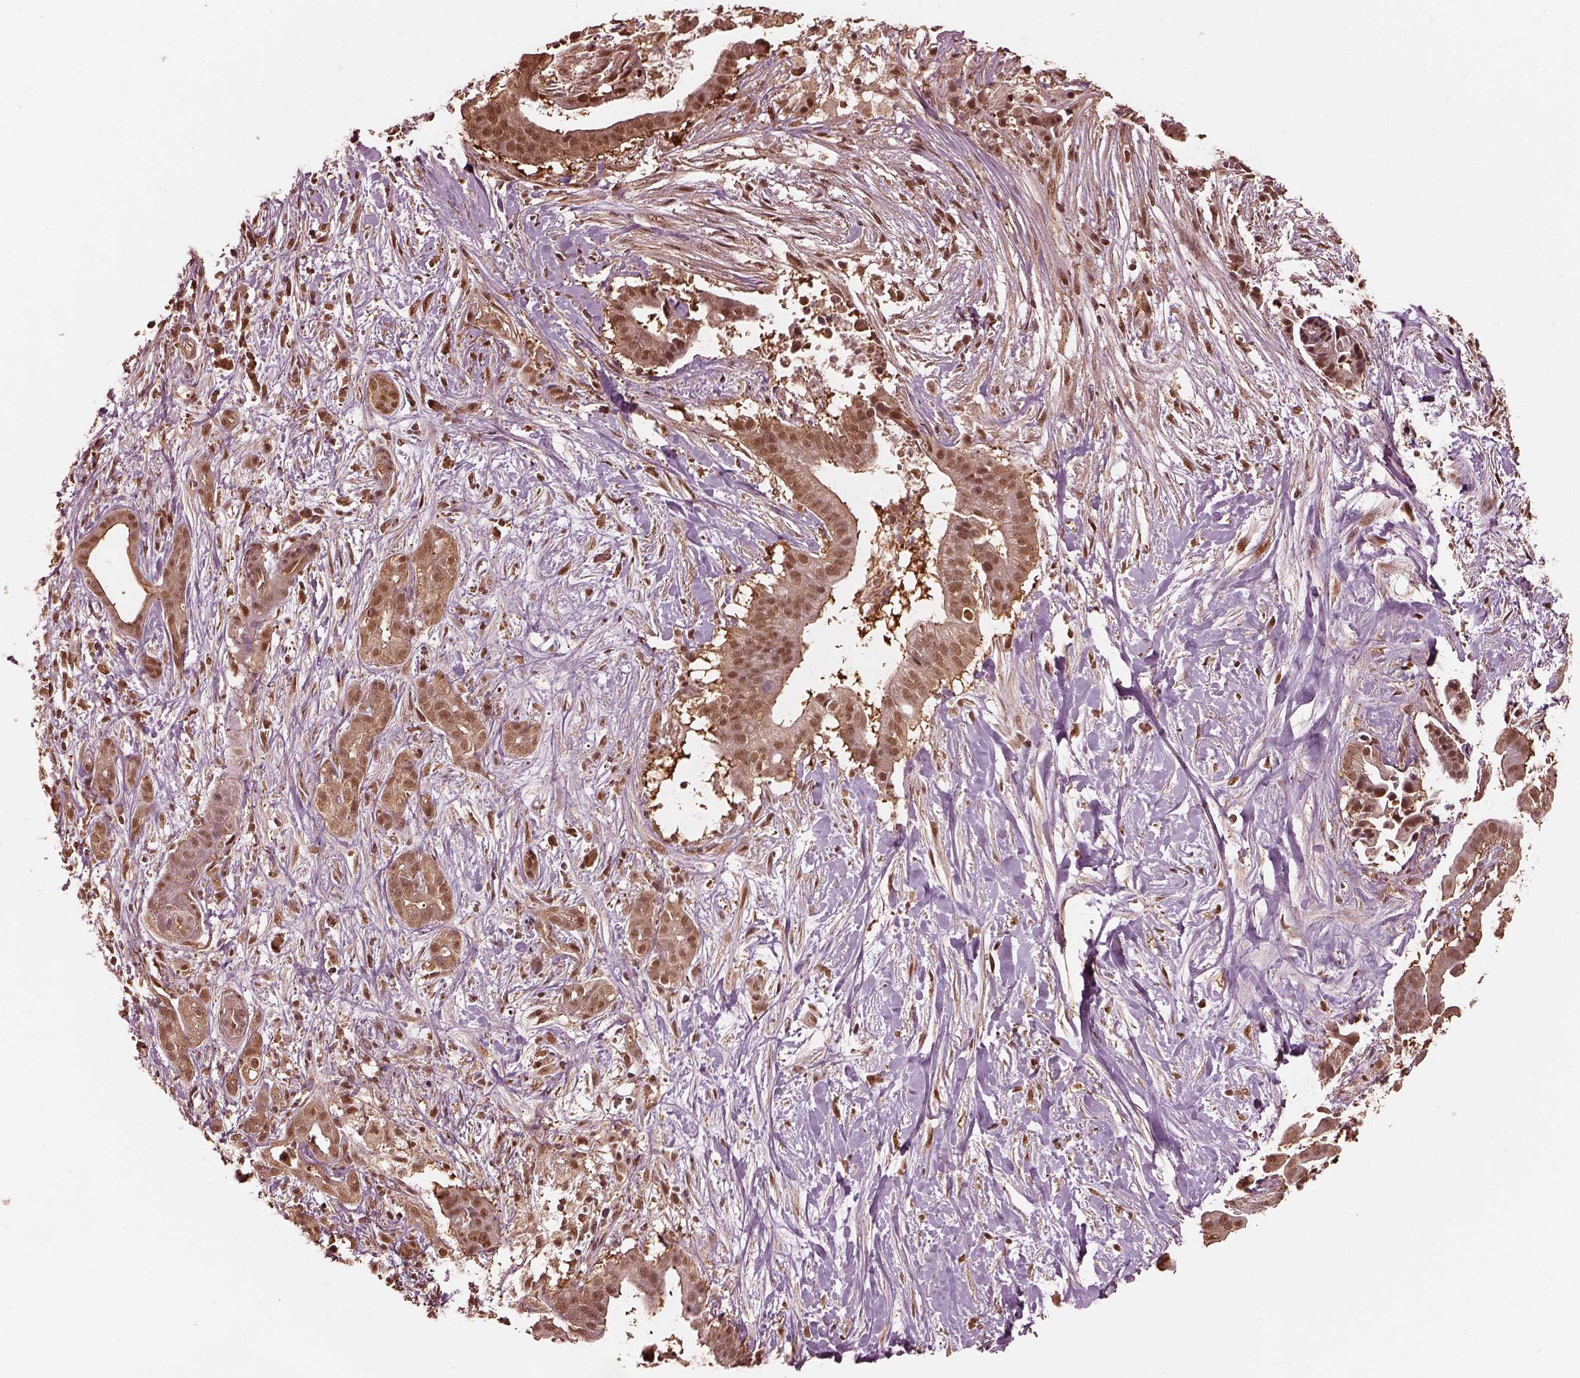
{"staining": {"intensity": "weak", "quantity": ">75%", "location": "cytoplasmic/membranous,nuclear"}, "tissue": "pancreatic cancer", "cell_type": "Tumor cells", "image_type": "cancer", "snomed": [{"axis": "morphology", "description": "Adenocarcinoma, NOS"}, {"axis": "topography", "description": "Pancreas"}], "caption": "Protein staining of pancreatic cancer tissue demonstrates weak cytoplasmic/membranous and nuclear positivity in approximately >75% of tumor cells.", "gene": "PSMC5", "patient": {"sex": "male", "age": 61}}